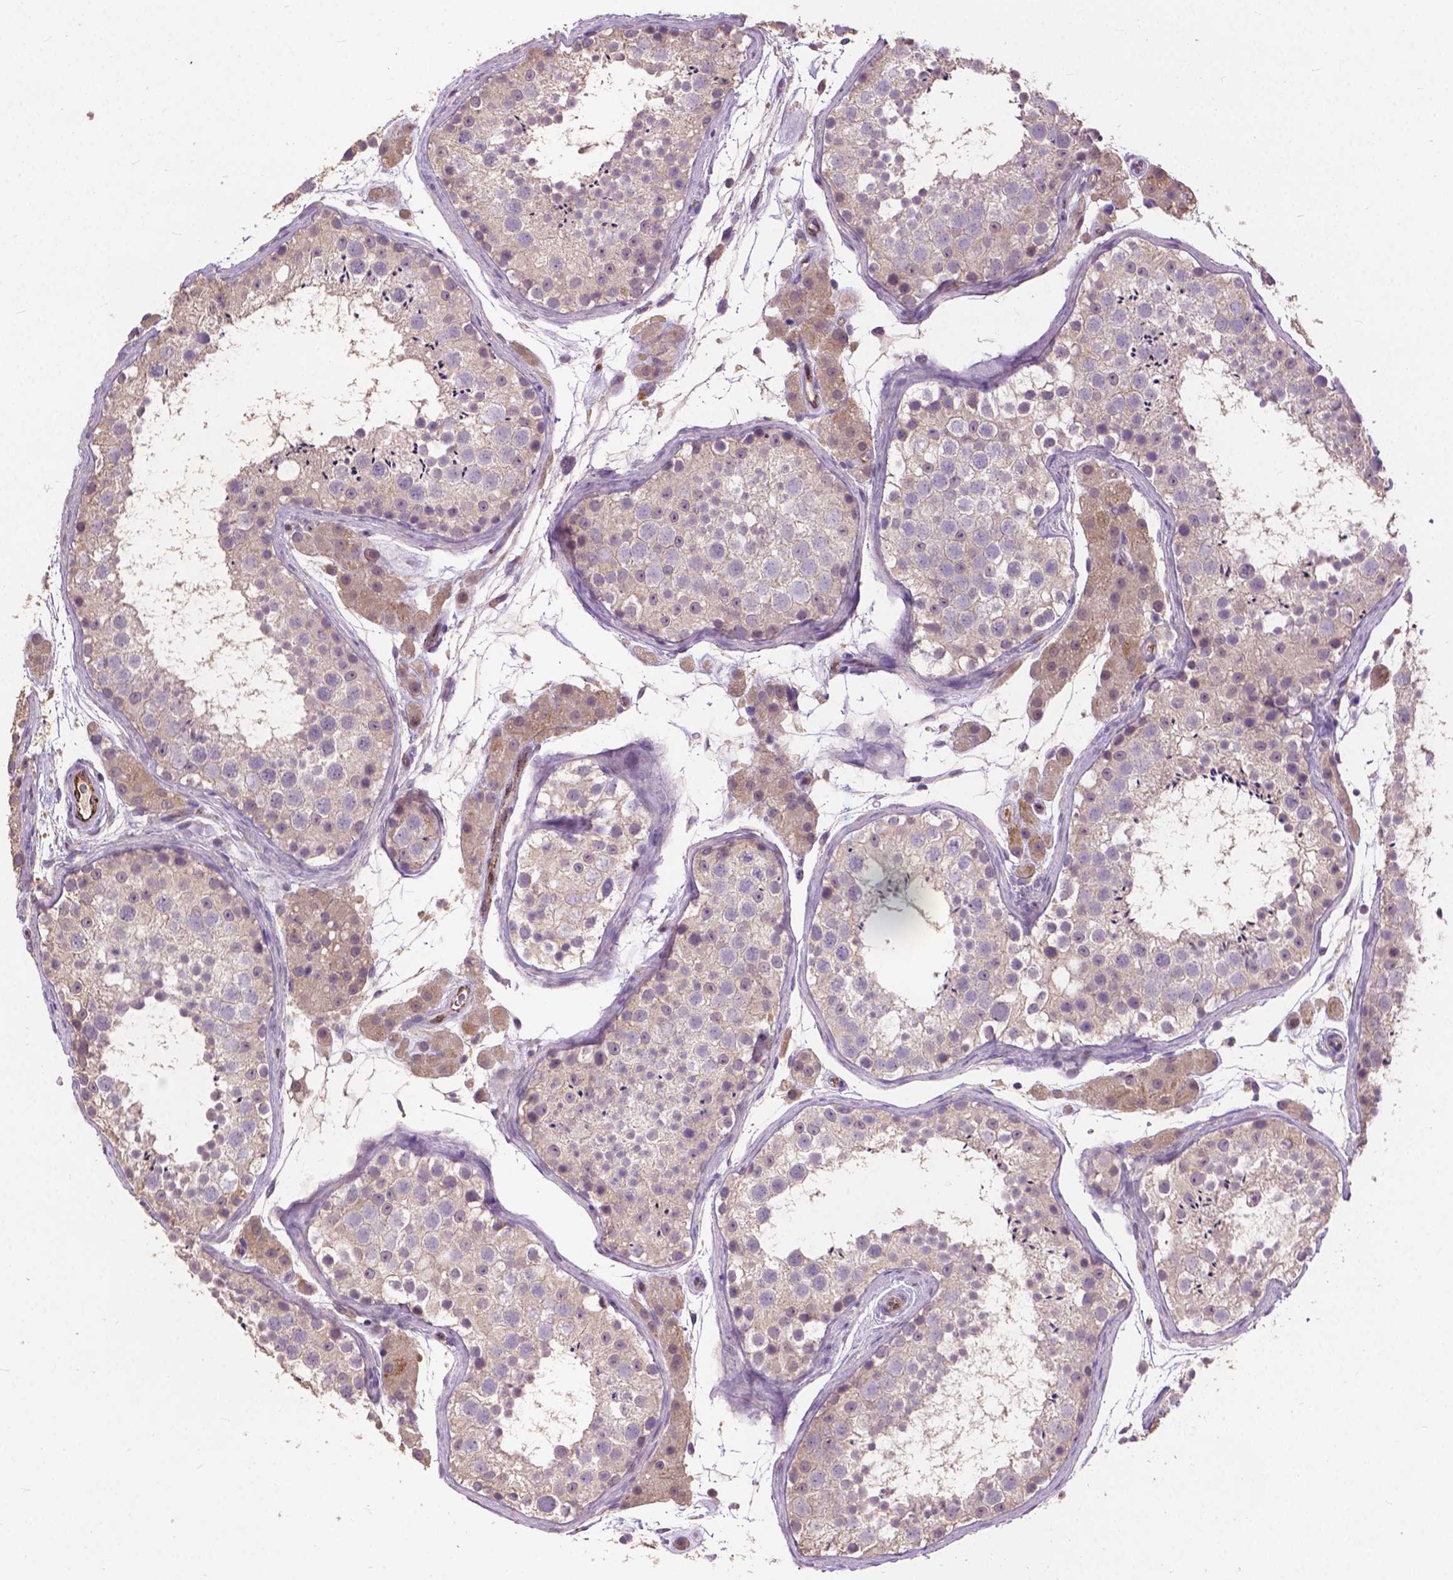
{"staining": {"intensity": "negative", "quantity": "none", "location": "none"}, "tissue": "testis", "cell_type": "Cells in seminiferous ducts", "image_type": "normal", "snomed": [{"axis": "morphology", "description": "Normal tissue, NOS"}, {"axis": "topography", "description": "Testis"}], "caption": "High magnification brightfield microscopy of unremarkable testis stained with DAB (brown) and counterstained with hematoxylin (blue): cells in seminiferous ducts show no significant staining.", "gene": "ZNF337", "patient": {"sex": "male", "age": 41}}